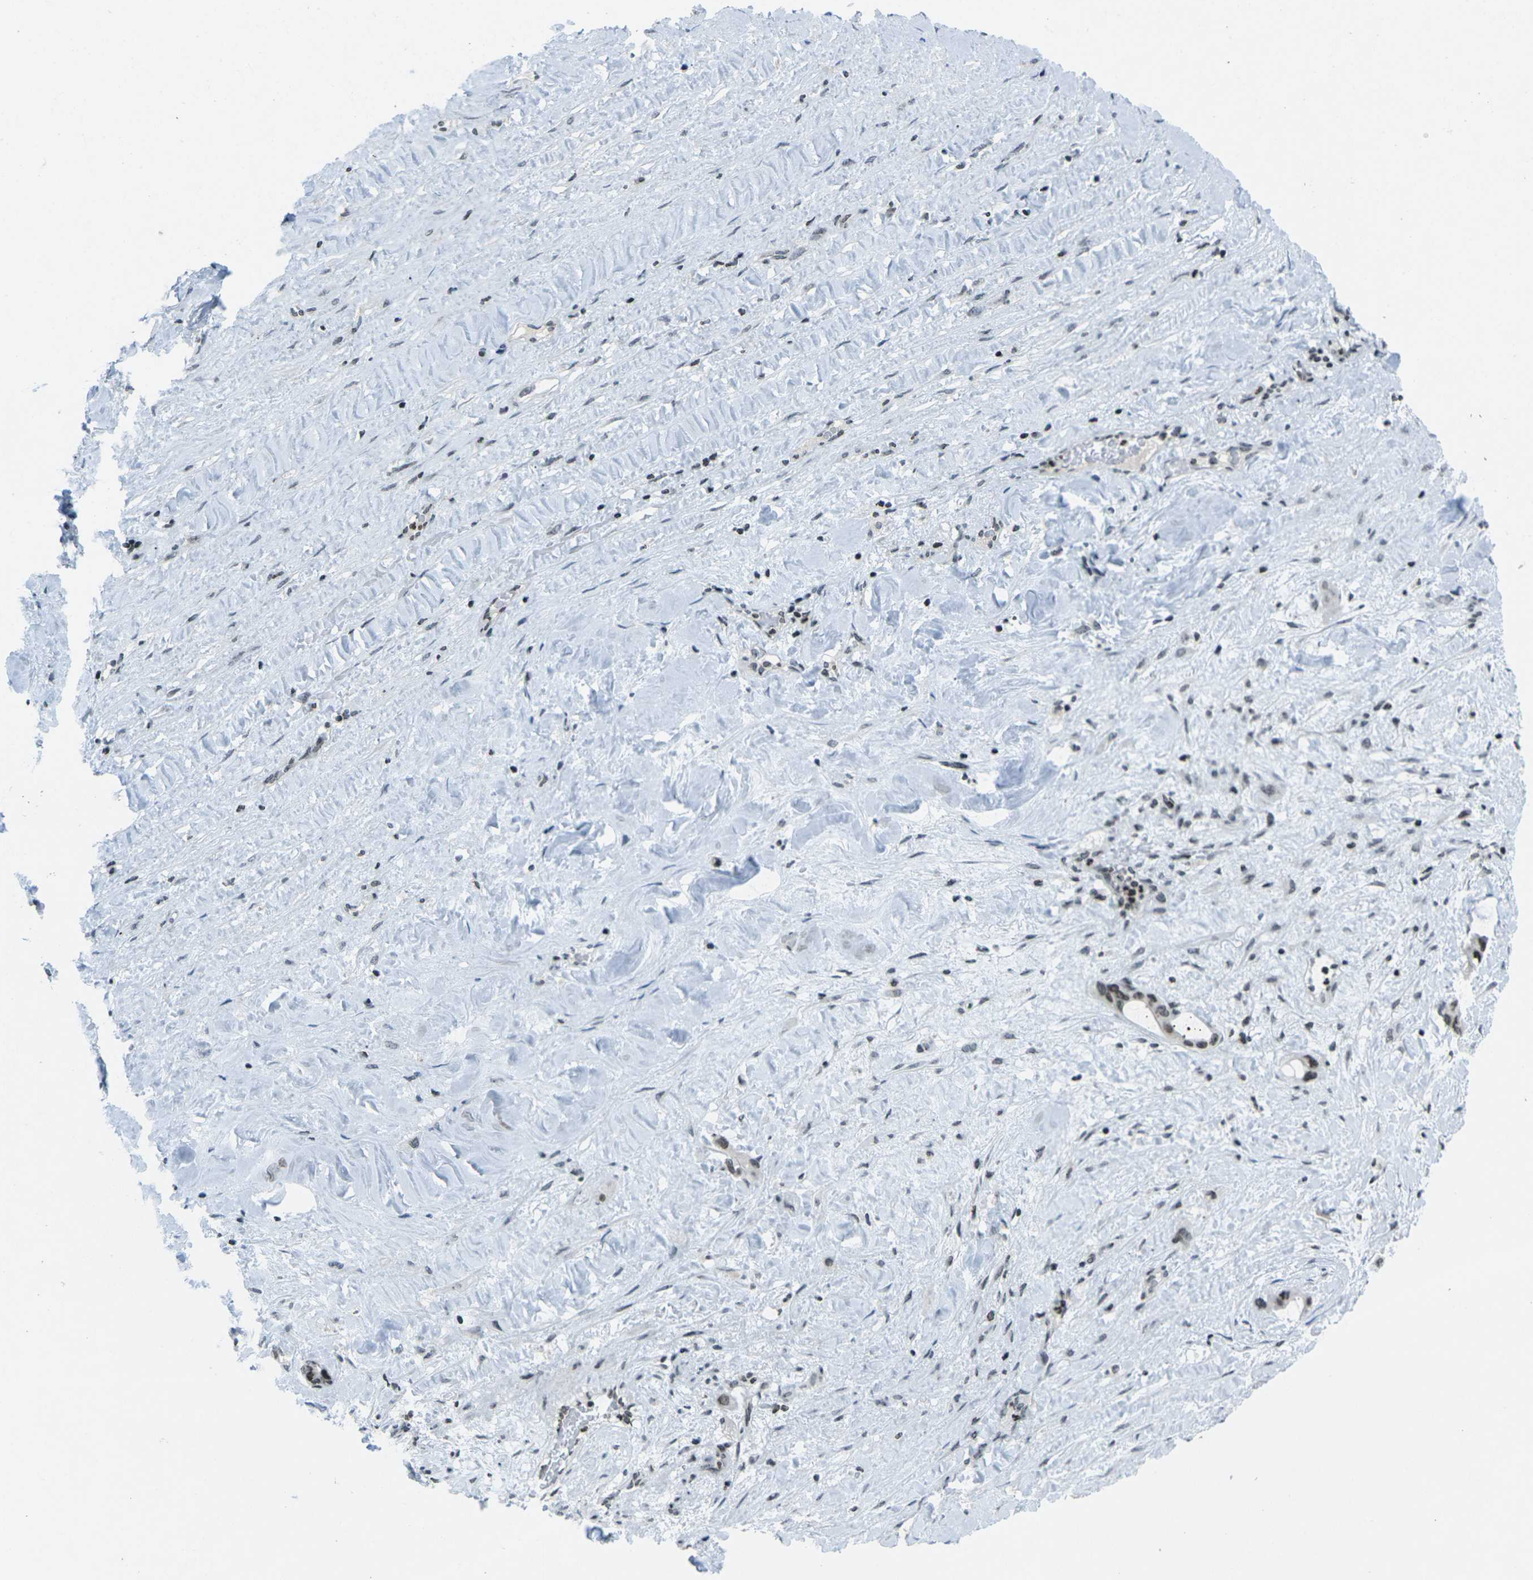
{"staining": {"intensity": "moderate", "quantity": "25%-75%", "location": "nuclear"}, "tissue": "liver cancer", "cell_type": "Tumor cells", "image_type": "cancer", "snomed": [{"axis": "morphology", "description": "Cholangiocarcinoma"}, {"axis": "topography", "description": "Liver"}], "caption": "Immunohistochemical staining of liver cancer demonstrates medium levels of moderate nuclear staining in about 25%-75% of tumor cells.", "gene": "EME1", "patient": {"sex": "female", "age": 65}}